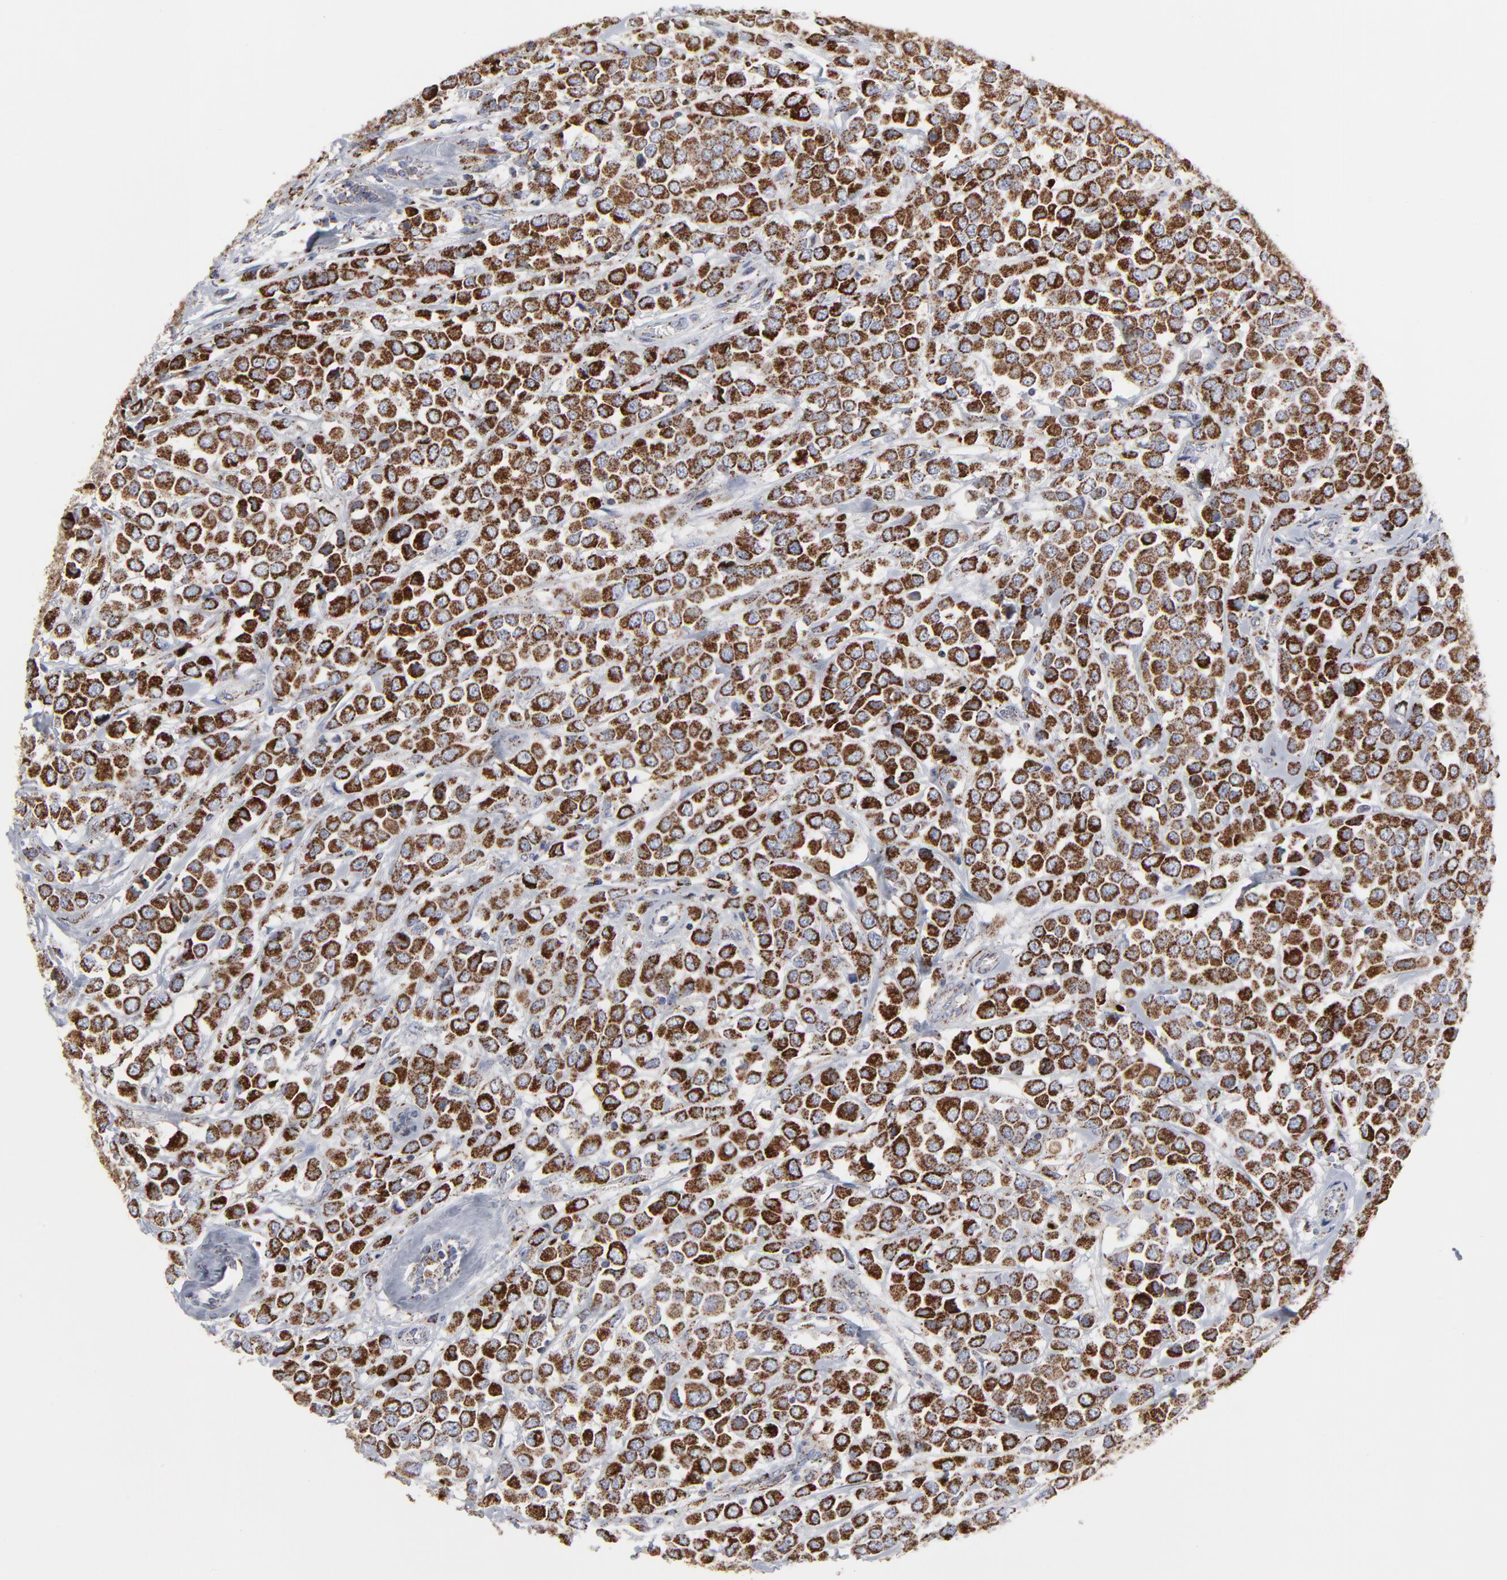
{"staining": {"intensity": "strong", "quantity": "25%-75%", "location": "cytoplasmic/membranous"}, "tissue": "breast cancer", "cell_type": "Tumor cells", "image_type": "cancer", "snomed": [{"axis": "morphology", "description": "Duct carcinoma"}, {"axis": "topography", "description": "Breast"}], "caption": "A histopathology image showing strong cytoplasmic/membranous positivity in about 25%-75% of tumor cells in breast cancer, as visualized by brown immunohistochemical staining.", "gene": "TXNRD2", "patient": {"sex": "female", "age": 61}}